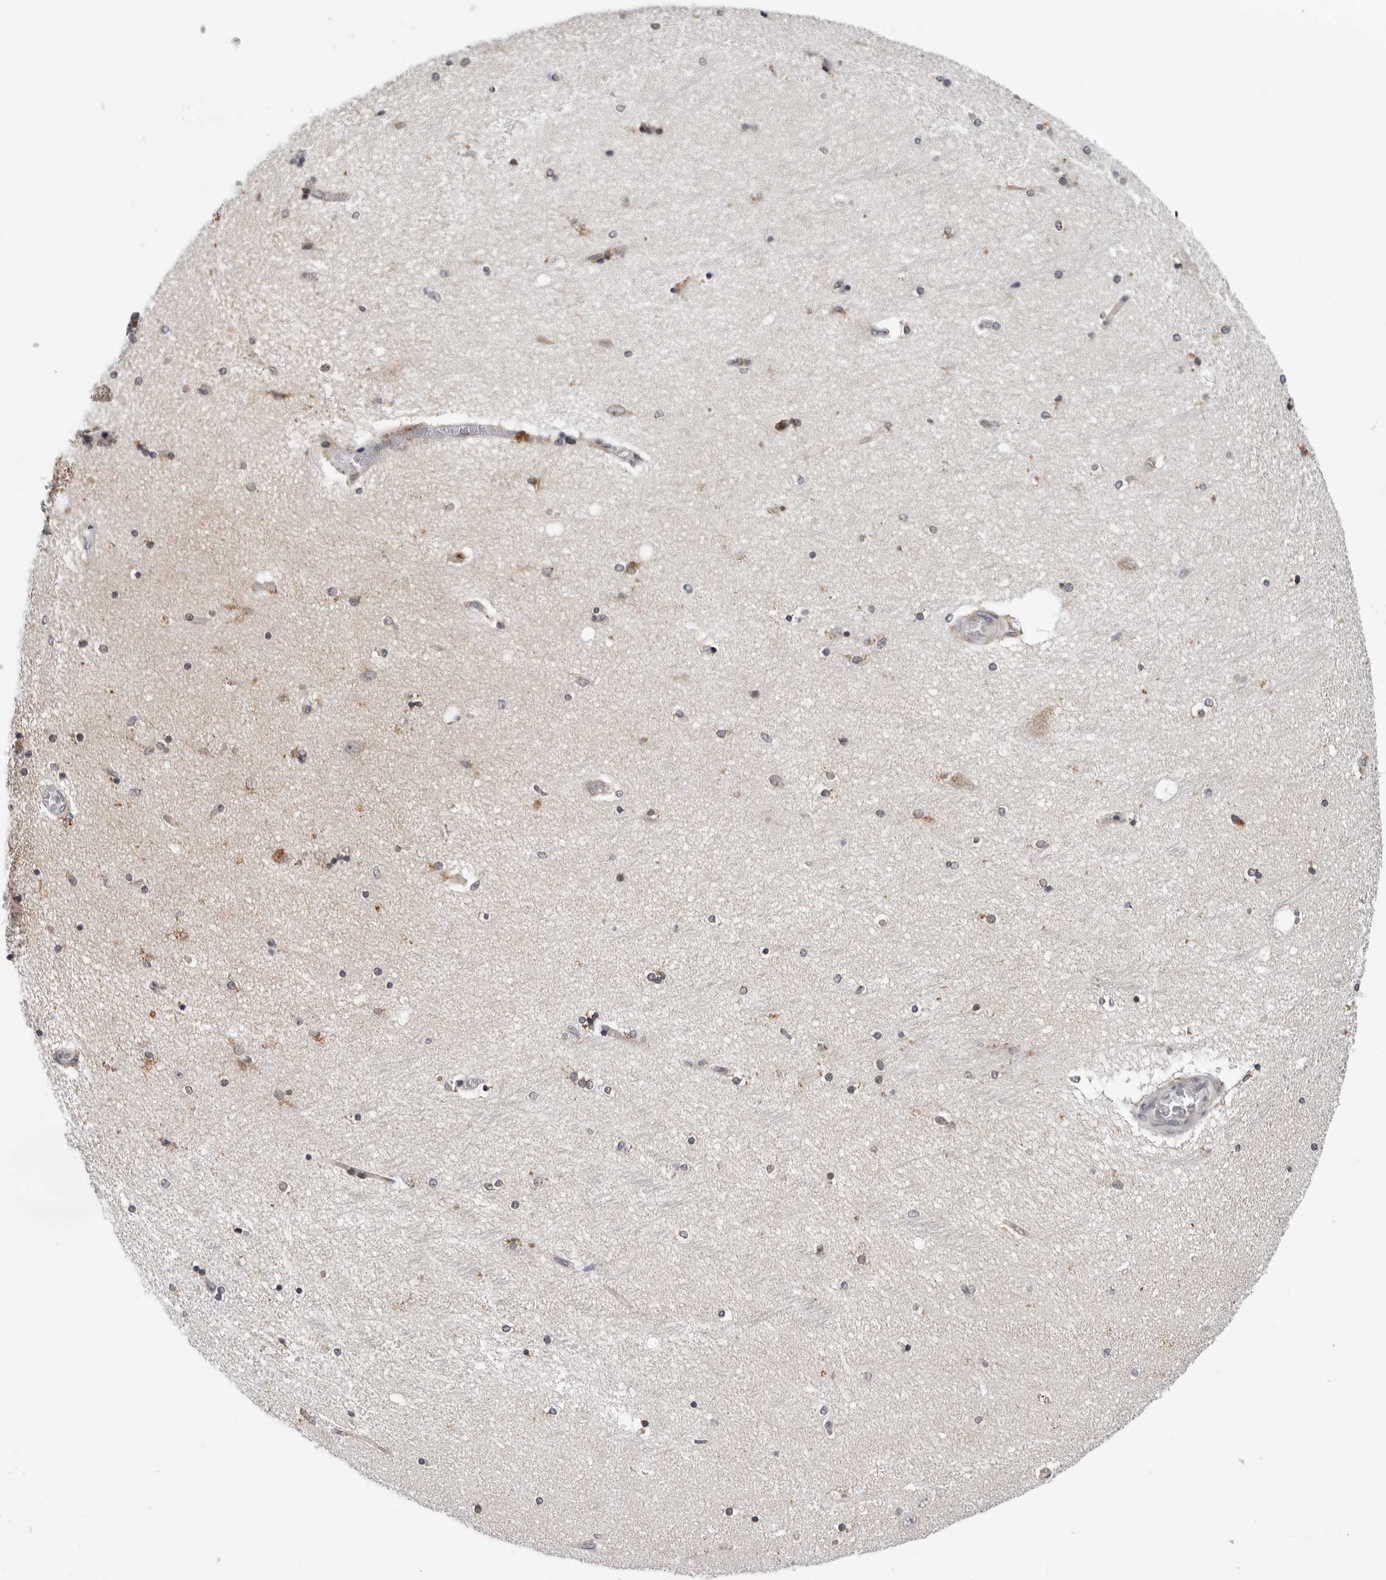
{"staining": {"intensity": "moderate", "quantity": "<25%", "location": "cytoplasmic/membranous"}, "tissue": "hippocampus", "cell_type": "Glial cells", "image_type": "normal", "snomed": [{"axis": "morphology", "description": "Normal tissue, NOS"}, {"axis": "topography", "description": "Hippocampus"}], "caption": "This photomicrograph demonstrates benign hippocampus stained with IHC to label a protein in brown. The cytoplasmic/membranous of glial cells show moderate positivity for the protein. Nuclei are counter-stained blue.", "gene": "CPT2", "patient": {"sex": "female", "age": 54}}